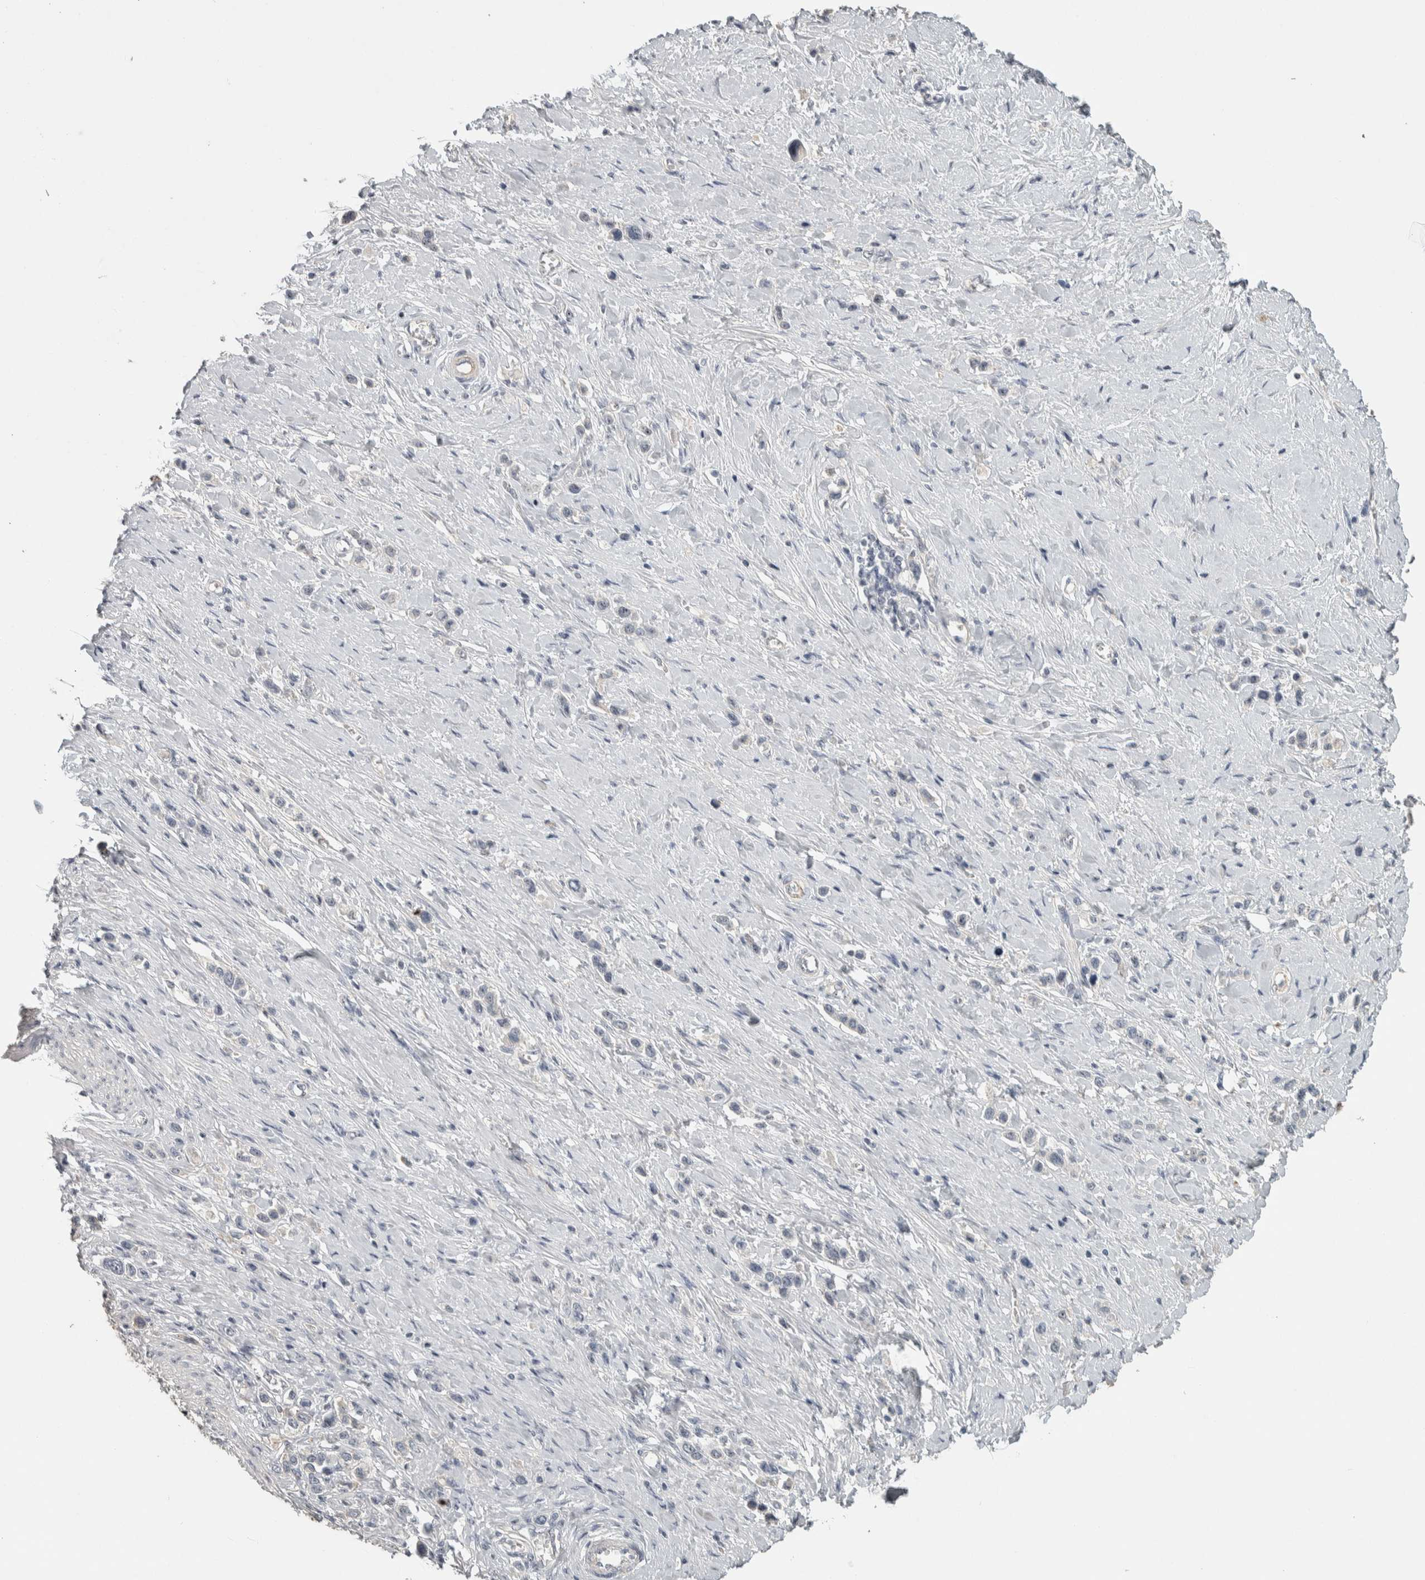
{"staining": {"intensity": "negative", "quantity": "none", "location": "none"}, "tissue": "stomach cancer", "cell_type": "Tumor cells", "image_type": "cancer", "snomed": [{"axis": "morphology", "description": "Adenocarcinoma, NOS"}, {"axis": "topography", "description": "Stomach"}], "caption": "Tumor cells show no significant protein staining in adenocarcinoma (stomach). (DAB immunohistochemistry visualized using brightfield microscopy, high magnification).", "gene": "DCAF10", "patient": {"sex": "female", "age": 65}}